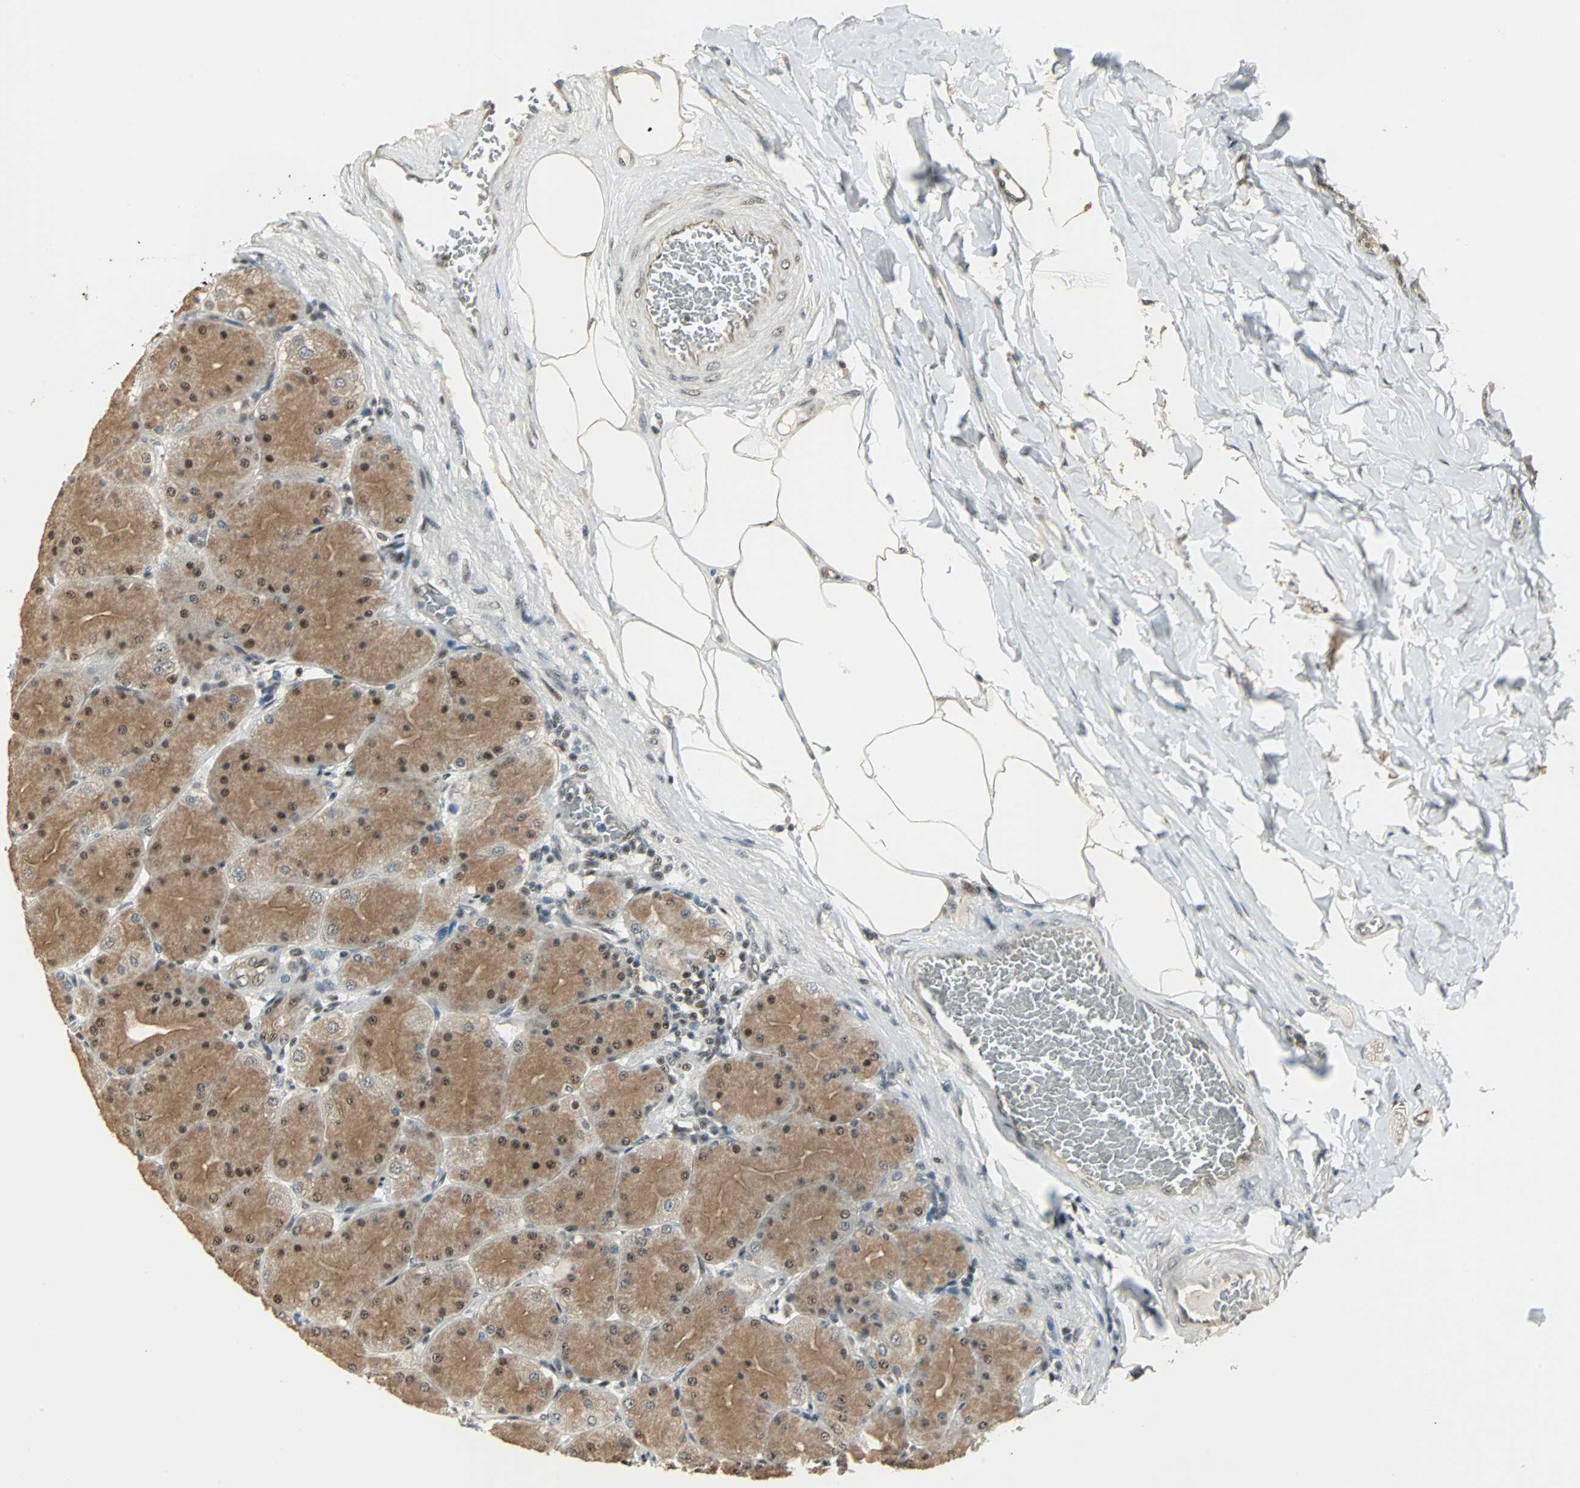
{"staining": {"intensity": "strong", "quantity": ">75%", "location": "cytoplasmic/membranous,nuclear"}, "tissue": "stomach", "cell_type": "Glandular cells", "image_type": "normal", "snomed": [{"axis": "morphology", "description": "Normal tissue, NOS"}, {"axis": "topography", "description": "Stomach, upper"}], "caption": "Stomach stained for a protein exhibits strong cytoplasmic/membranous,nuclear positivity in glandular cells. The staining is performed using DAB brown chromogen to label protein expression. The nuclei are counter-stained blue using hematoxylin.", "gene": "MED4", "patient": {"sex": "female", "age": 56}}